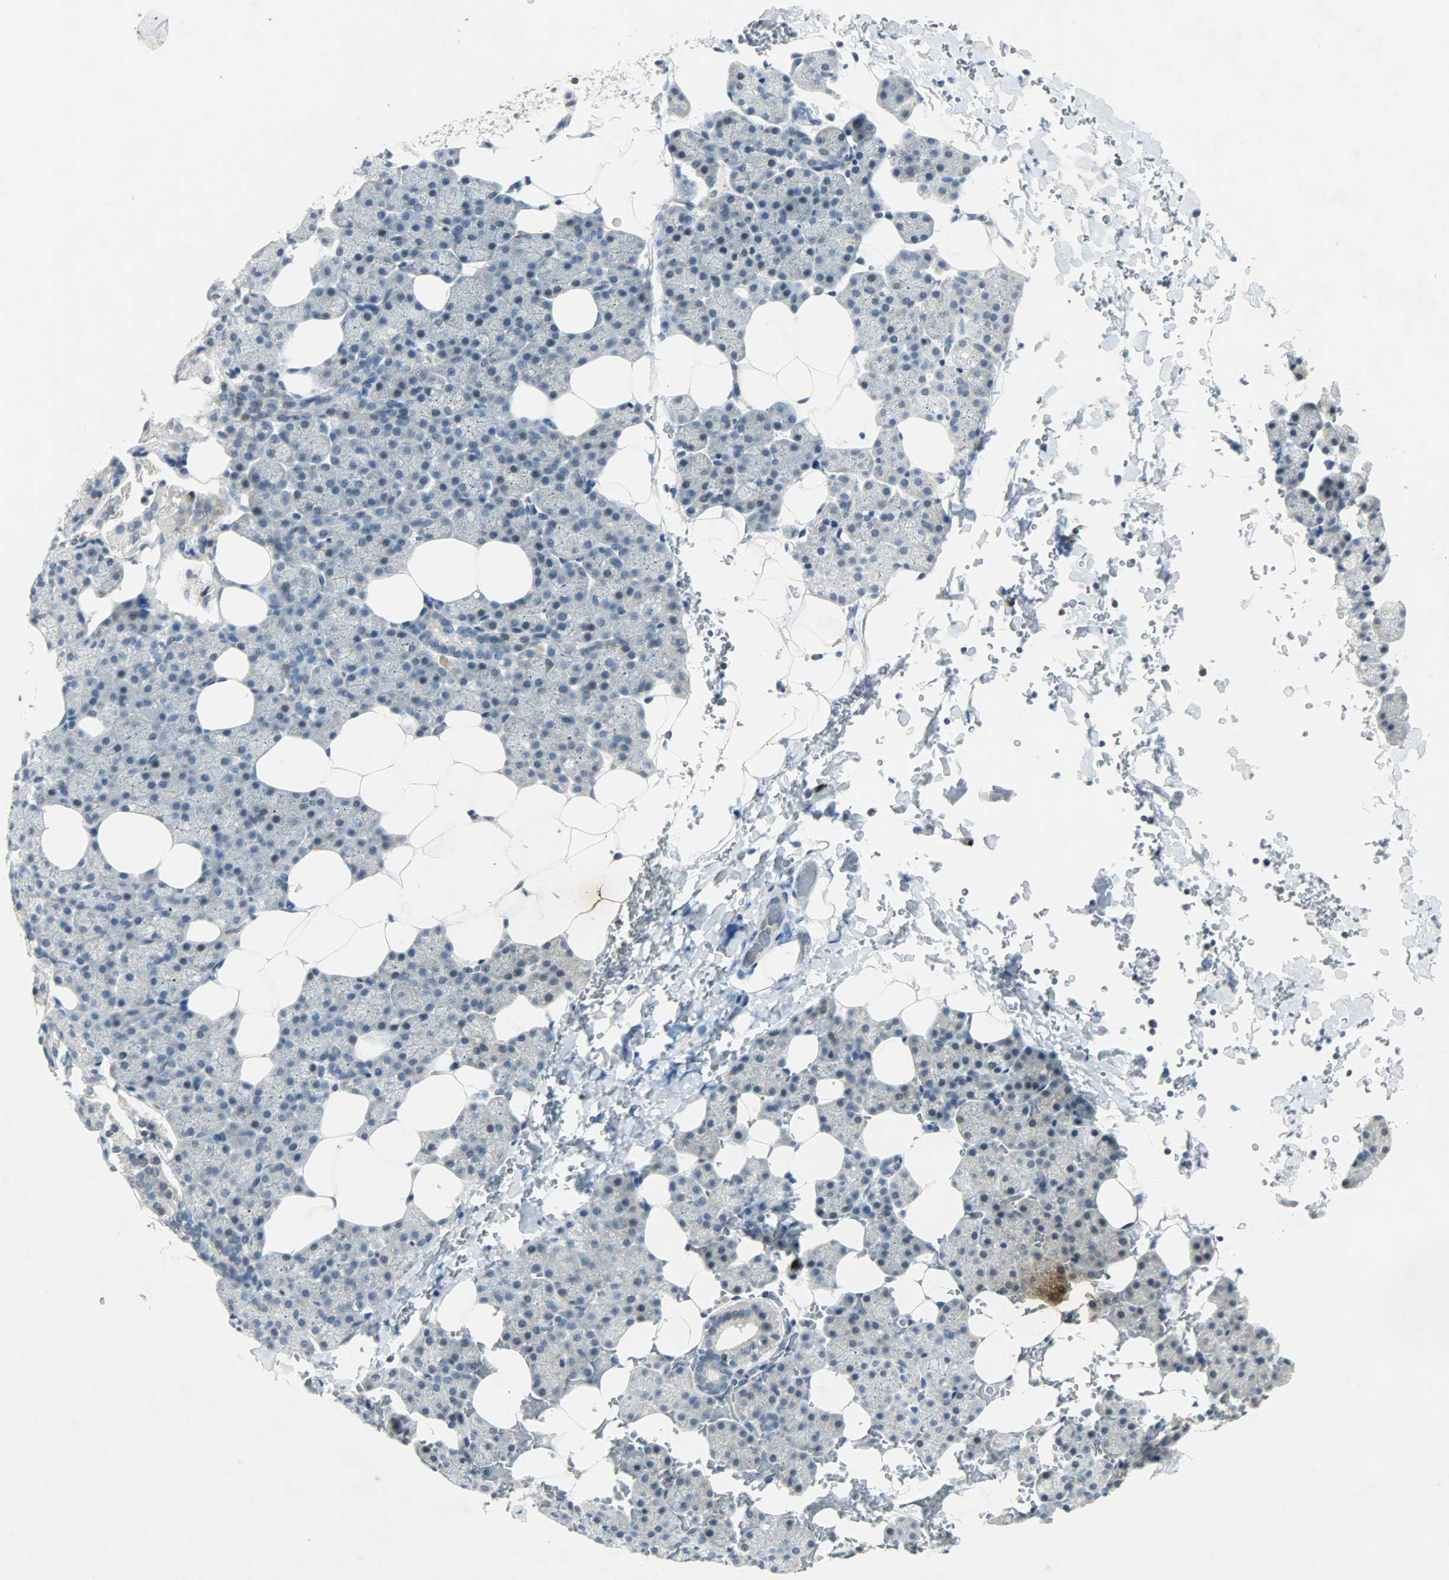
{"staining": {"intensity": "negative", "quantity": "none", "location": "none"}, "tissue": "salivary gland", "cell_type": "Glandular cells", "image_type": "normal", "snomed": [{"axis": "morphology", "description": "Normal tissue, NOS"}, {"axis": "topography", "description": "Lymph node"}, {"axis": "topography", "description": "Salivary gland"}], "caption": "A photomicrograph of human salivary gland is negative for staining in glandular cells. (DAB (3,3'-diaminobenzidine) immunohistochemistry (IHC), high magnification).", "gene": "AURKB", "patient": {"sex": "male", "age": 8}}